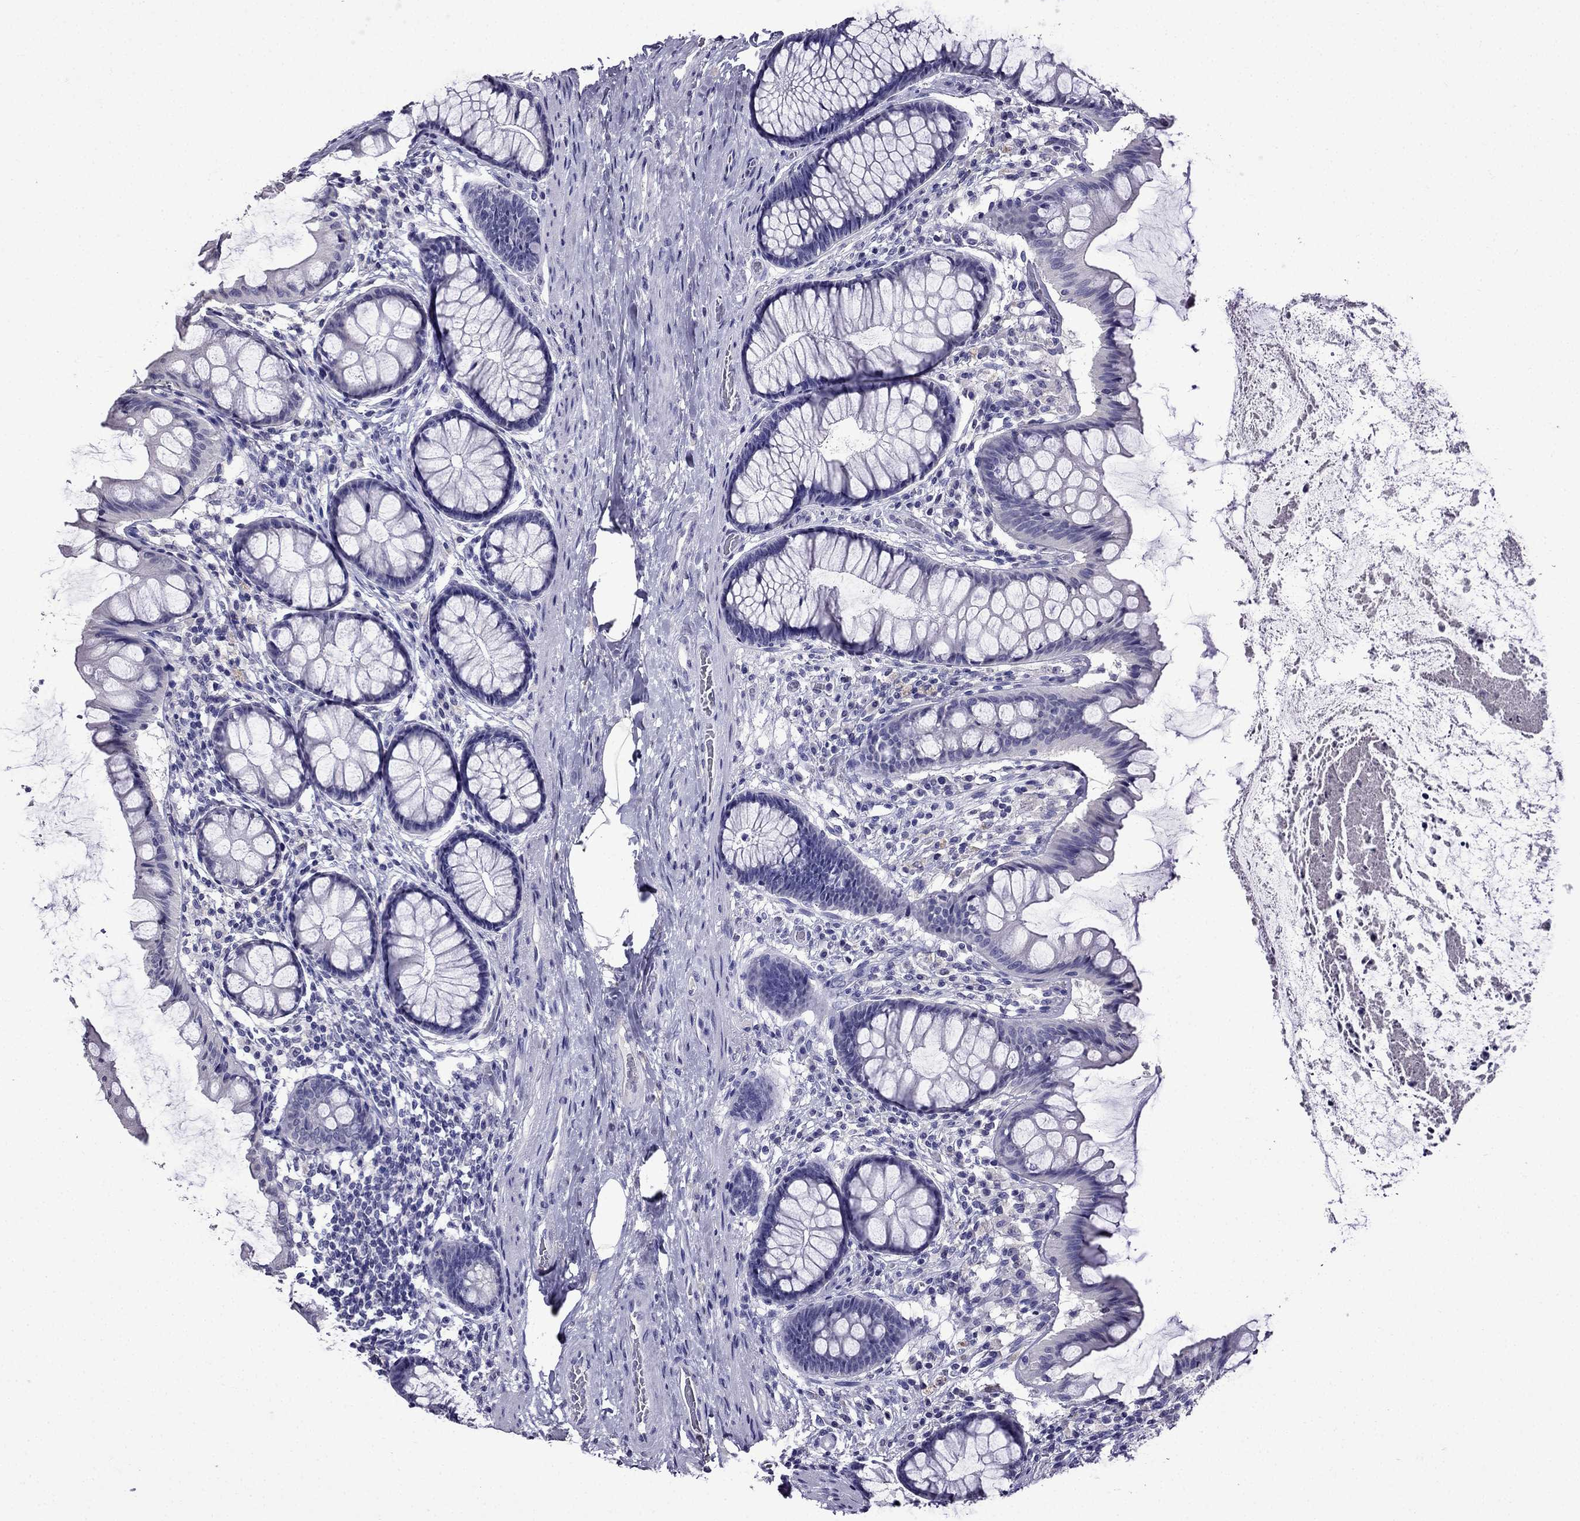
{"staining": {"intensity": "negative", "quantity": "none", "location": "none"}, "tissue": "colon", "cell_type": "Endothelial cells", "image_type": "normal", "snomed": [{"axis": "morphology", "description": "Normal tissue, NOS"}, {"axis": "topography", "description": "Colon"}], "caption": "This is a micrograph of immunohistochemistry staining of benign colon, which shows no expression in endothelial cells.", "gene": "DNAH17", "patient": {"sex": "female", "age": 65}}